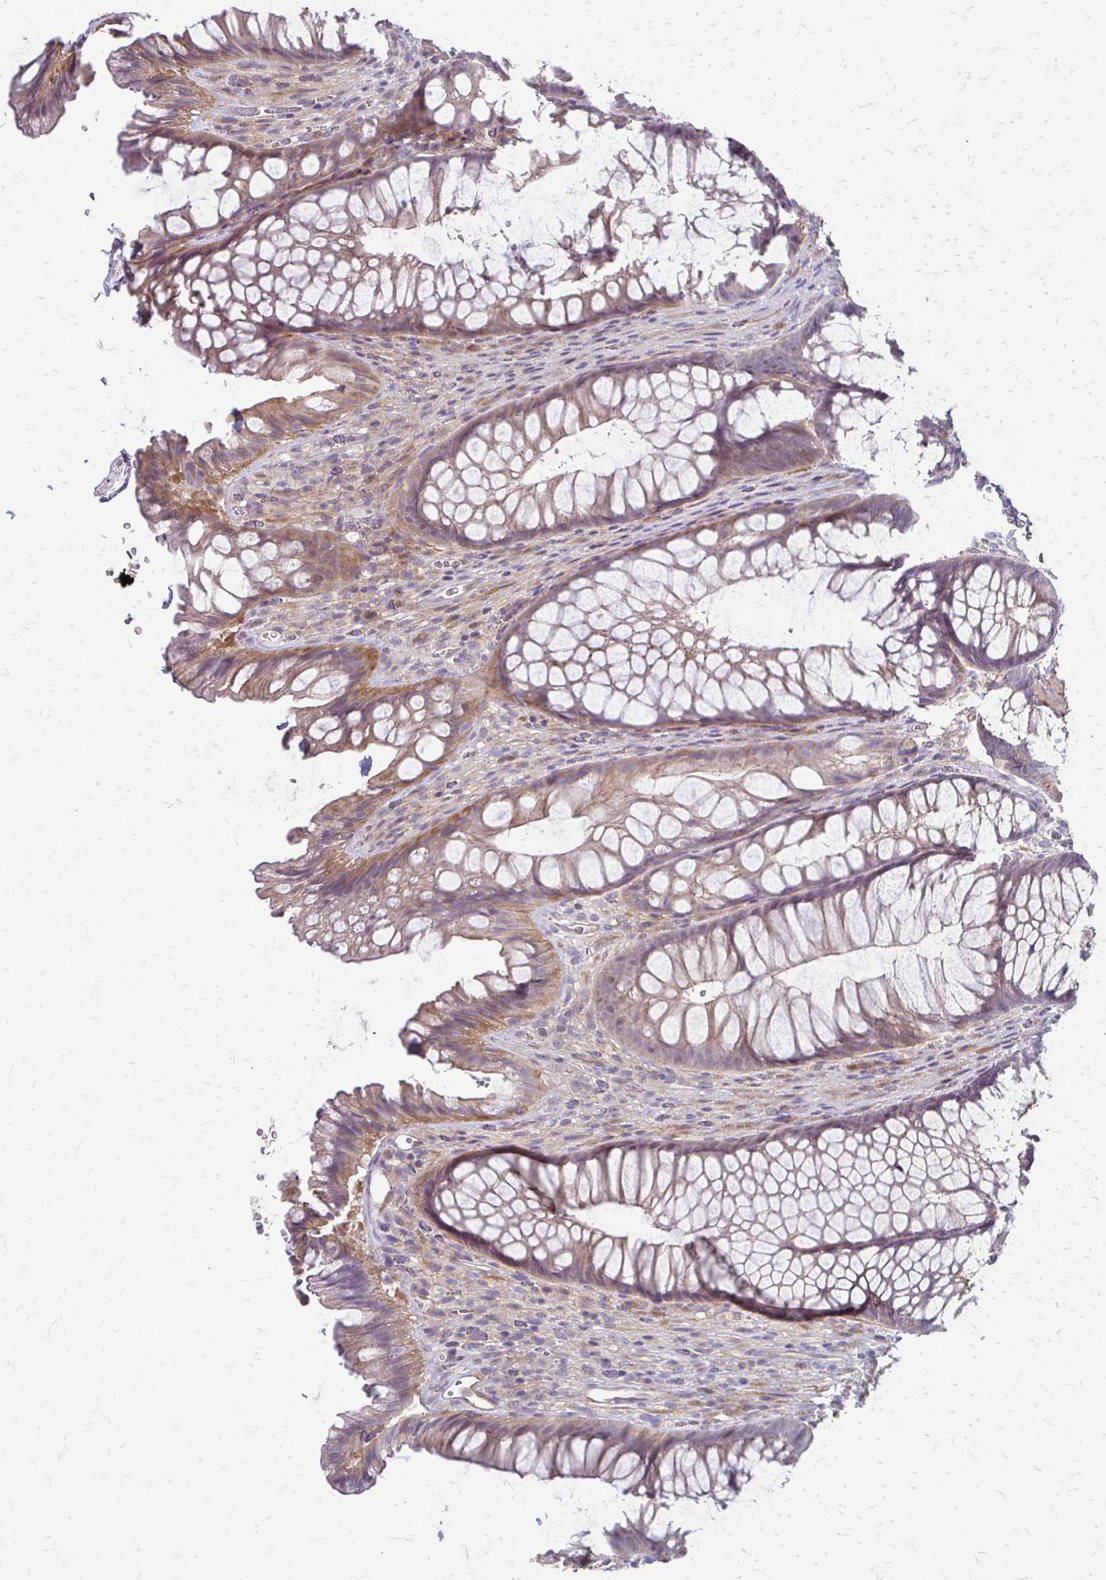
{"staining": {"intensity": "weak", "quantity": "25%-75%", "location": "cytoplasmic/membranous"}, "tissue": "rectum", "cell_type": "Glandular cells", "image_type": "normal", "snomed": [{"axis": "morphology", "description": "Normal tissue, NOS"}, {"axis": "topography", "description": "Rectum"}], "caption": "Immunohistochemical staining of benign rectum exhibits weak cytoplasmic/membranous protein positivity in about 25%-75% of glandular cells.", "gene": "CFL2", "patient": {"sex": "male", "age": 53}}